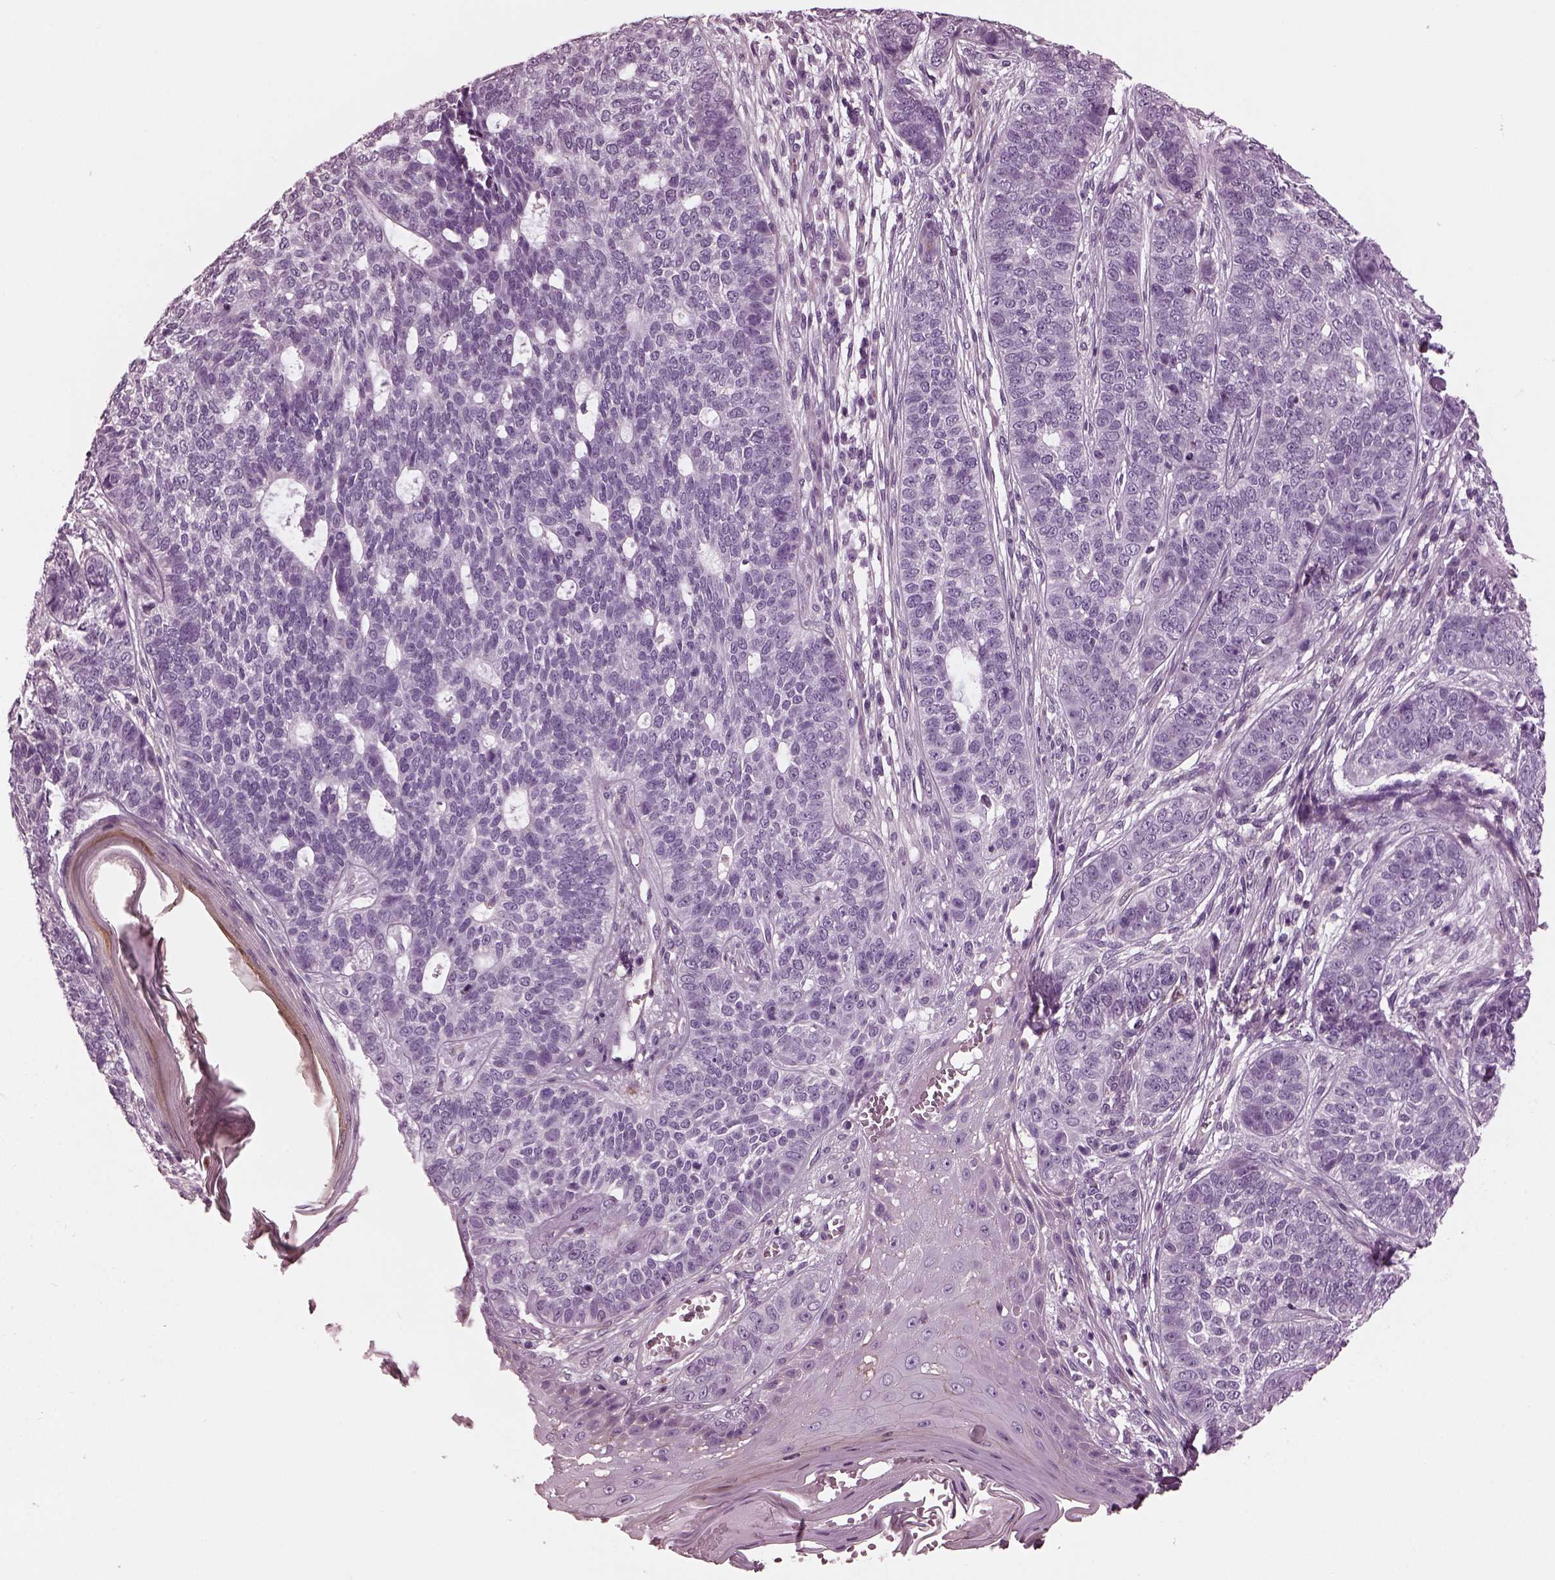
{"staining": {"intensity": "negative", "quantity": "none", "location": "none"}, "tissue": "skin cancer", "cell_type": "Tumor cells", "image_type": "cancer", "snomed": [{"axis": "morphology", "description": "Basal cell carcinoma"}, {"axis": "topography", "description": "Skin"}], "caption": "Protein analysis of basal cell carcinoma (skin) exhibits no significant positivity in tumor cells. (Brightfield microscopy of DAB (3,3'-diaminobenzidine) immunohistochemistry at high magnification).", "gene": "GDF11", "patient": {"sex": "female", "age": 69}}